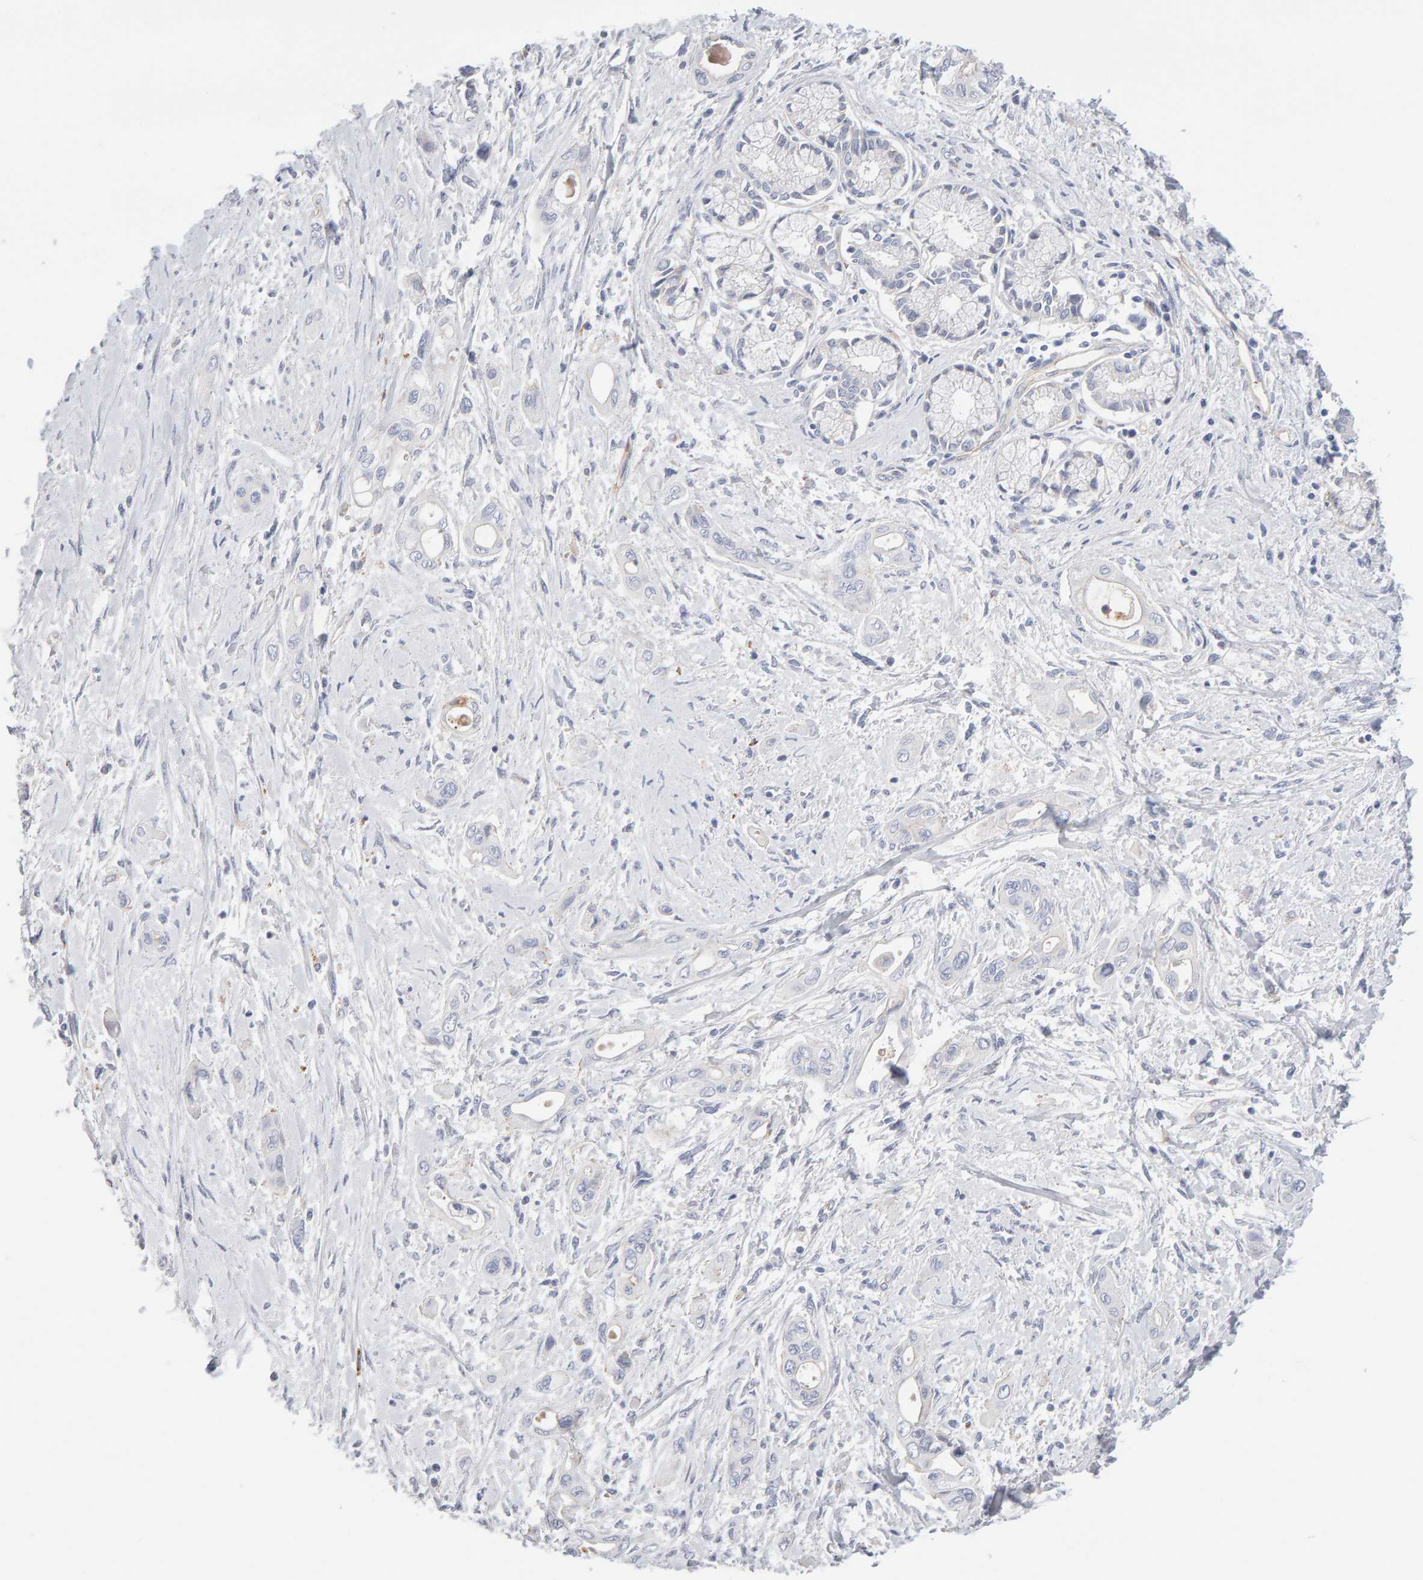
{"staining": {"intensity": "negative", "quantity": "none", "location": "none"}, "tissue": "pancreatic cancer", "cell_type": "Tumor cells", "image_type": "cancer", "snomed": [{"axis": "morphology", "description": "Adenocarcinoma, NOS"}, {"axis": "topography", "description": "Pancreas"}], "caption": "Tumor cells are negative for protein expression in human pancreatic cancer.", "gene": "METRNL", "patient": {"sex": "male", "age": 59}}